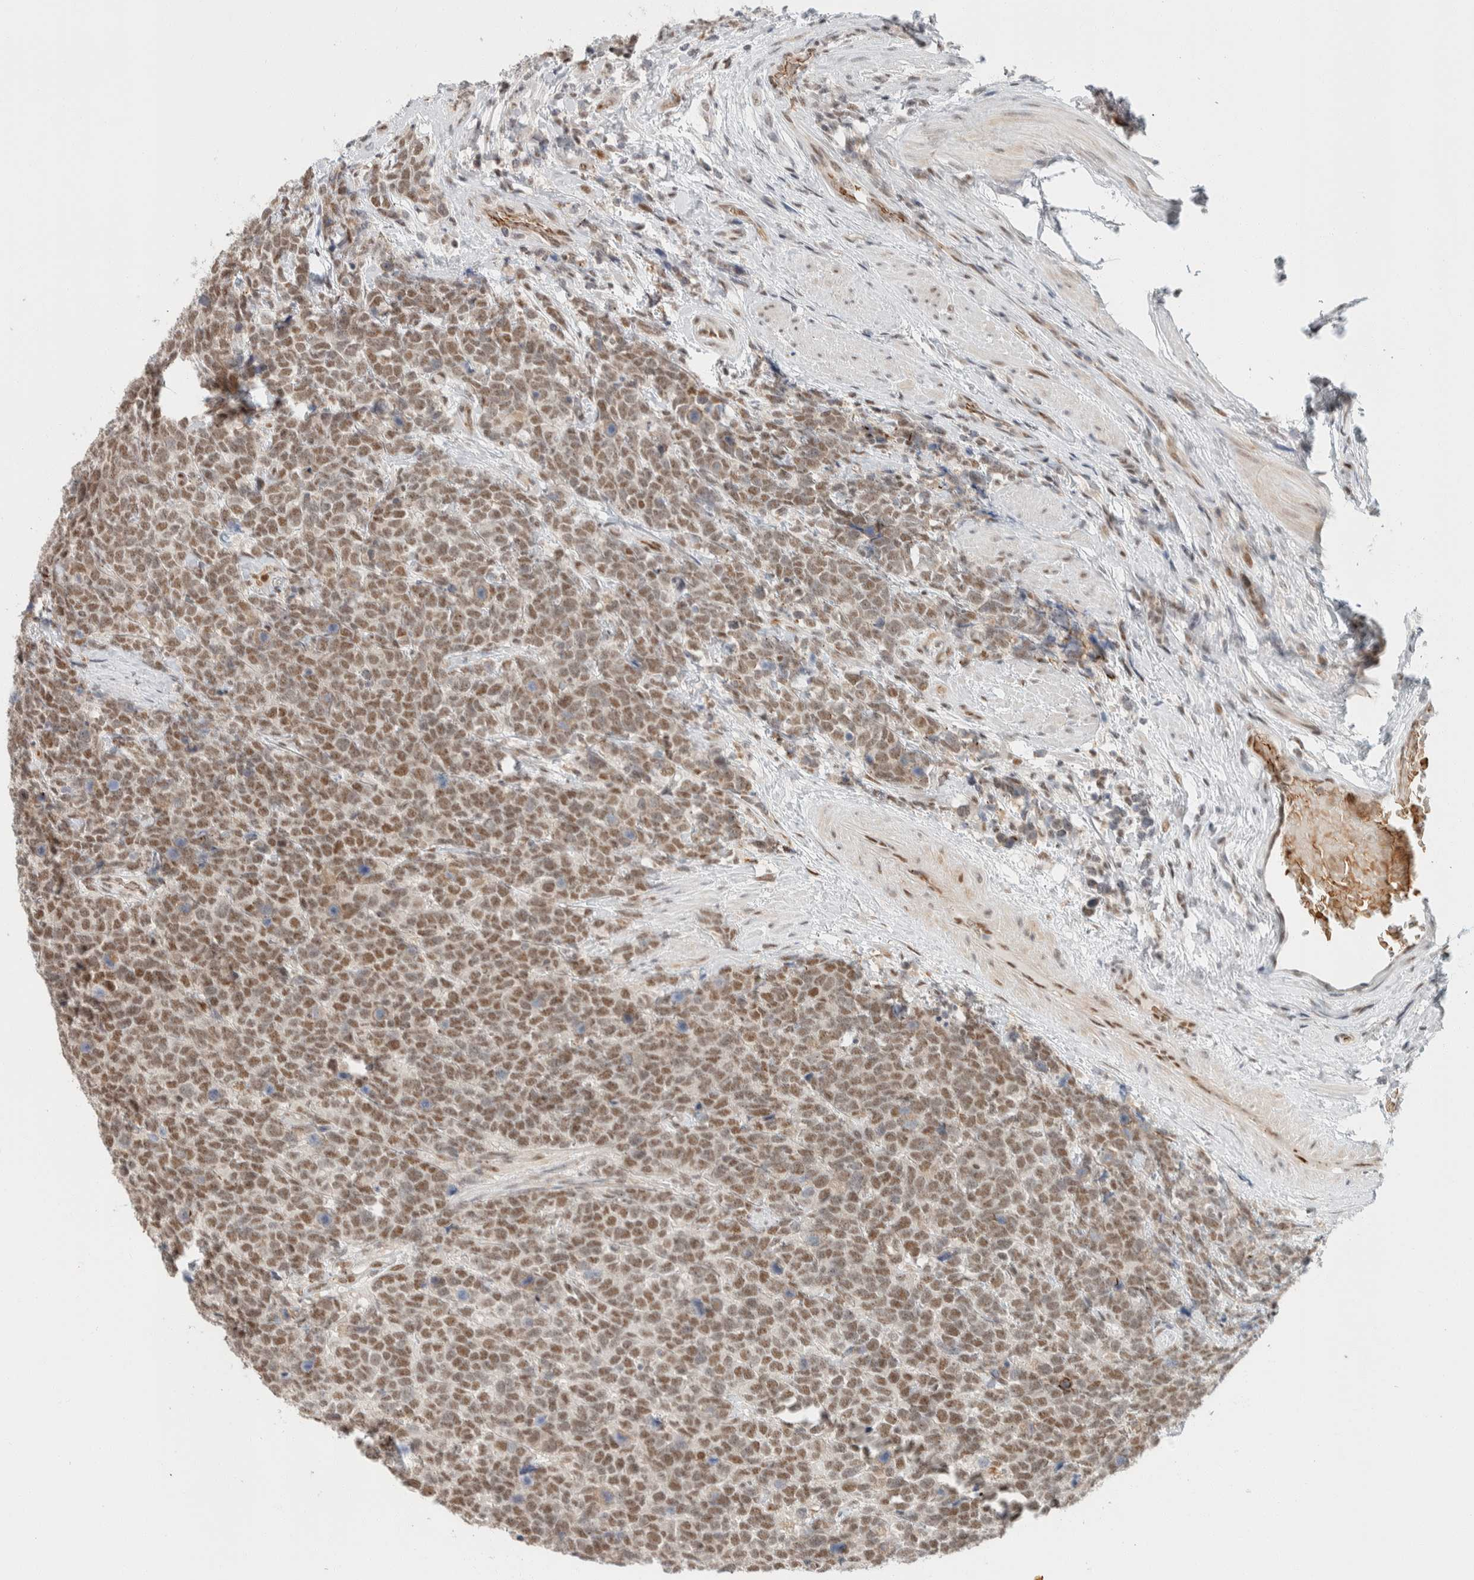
{"staining": {"intensity": "moderate", "quantity": ">75%", "location": "nuclear"}, "tissue": "urothelial cancer", "cell_type": "Tumor cells", "image_type": "cancer", "snomed": [{"axis": "morphology", "description": "Urothelial carcinoma, High grade"}, {"axis": "topography", "description": "Urinary bladder"}], "caption": "Urothelial carcinoma (high-grade) tissue displays moderate nuclear staining in about >75% of tumor cells", "gene": "ZBTB2", "patient": {"sex": "female", "age": 82}}